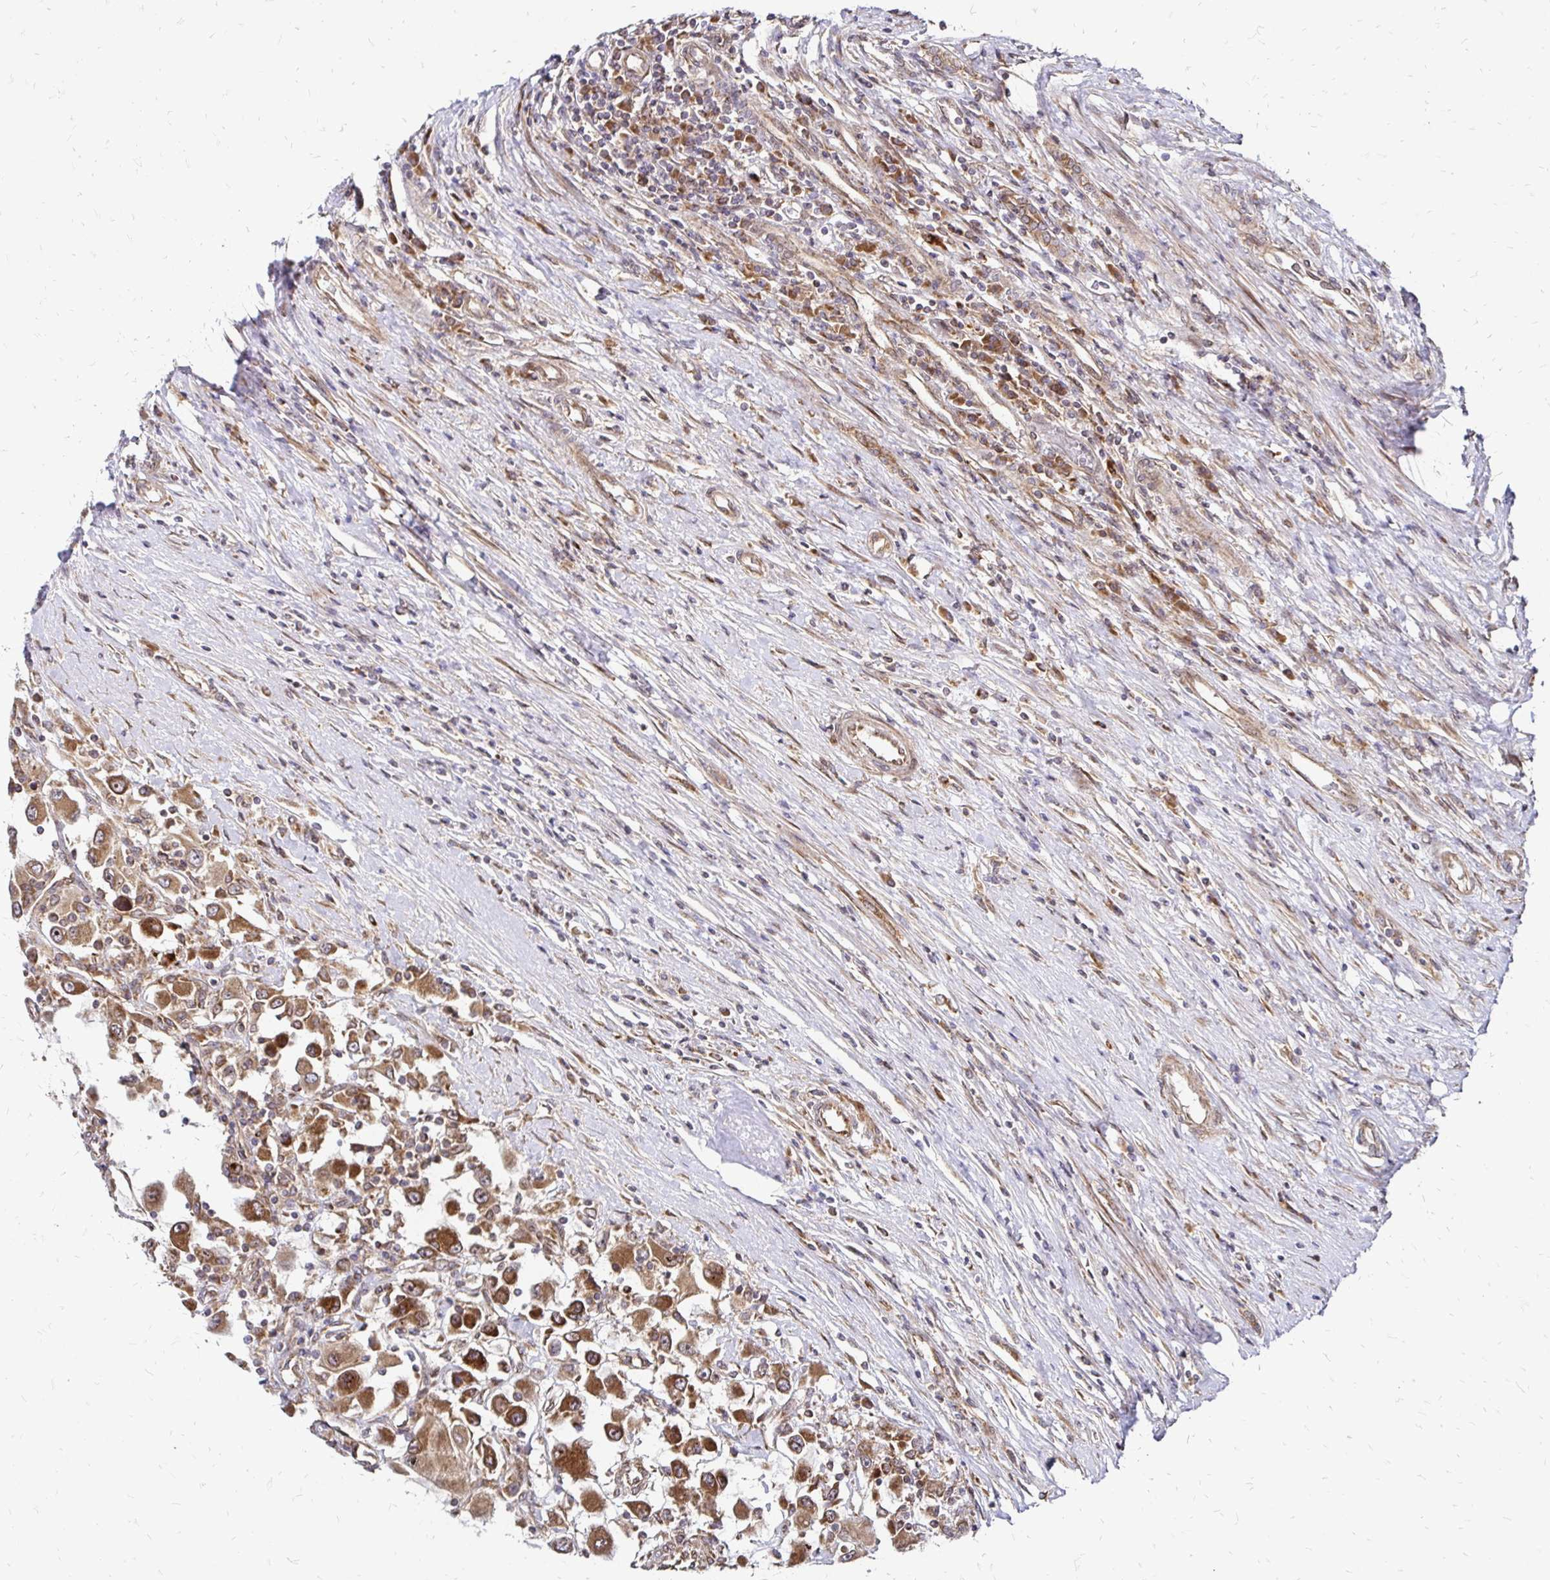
{"staining": {"intensity": "moderate", "quantity": ">75%", "location": "cytoplasmic/membranous"}, "tissue": "renal cancer", "cell_type": "Tumor cells", "image_type": "cancer", "snomed": [{"axis": "morphology", "description": "Adenocarcinoma, NOS"}, {"axis": "topography", "description": "Kidney"}], "caption": "The photomicrograph exhibits immunohistochemical staining of renal cancer (adenocarcinoma). There is moderate cytoplasmic/membranous staining is present in about >75% of tumor cells. (DAB IHC with brightfield microscopy, high magnification).", "gene": "ZW10", "patient": {"sex": "female", "age": 67}}